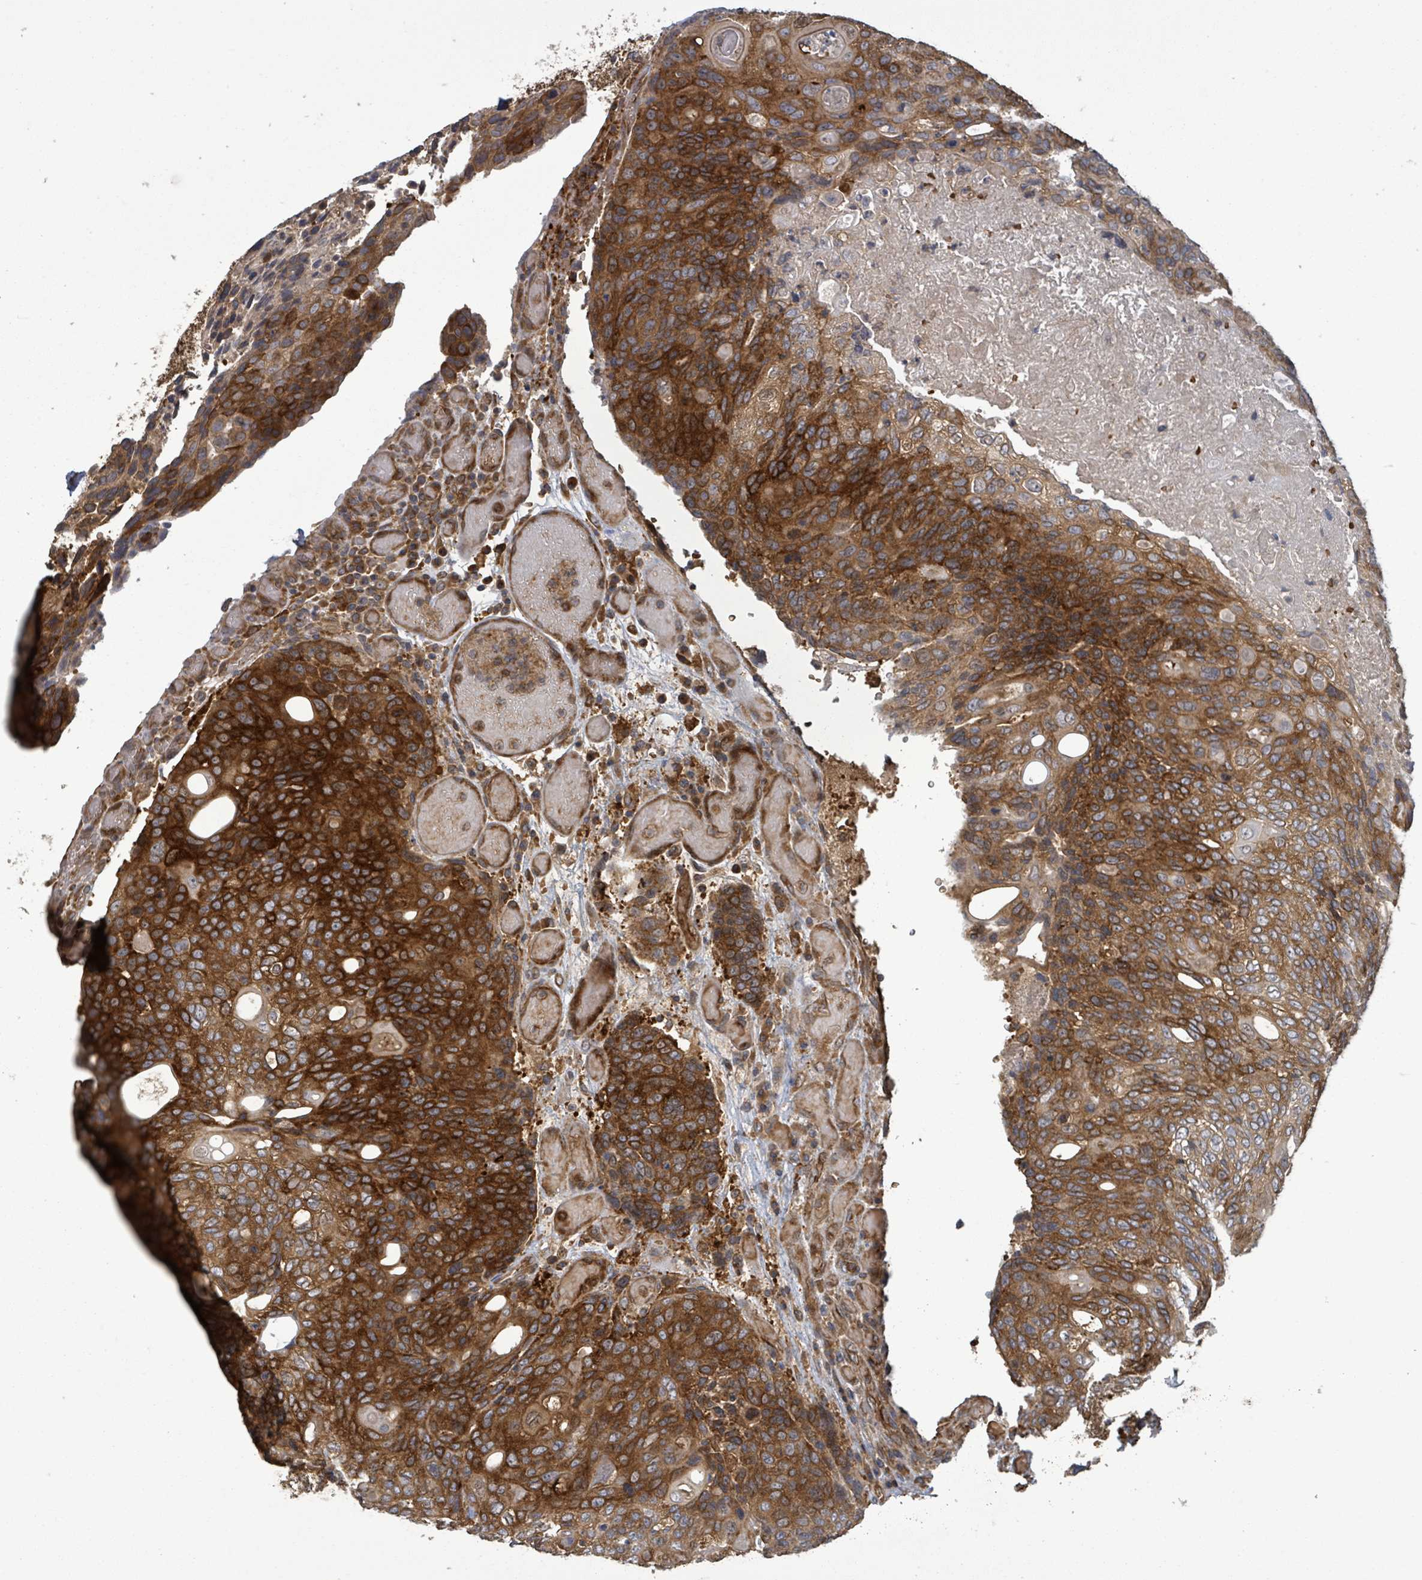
{"staining": {"intensity": "strong", "quantity": ">75%", "location": "cytoplasmic/membranous"}, "tissue": "urothelial cancer", "cell_type": "Tumor cells", "image_type": "cancer", "snomed": [{"axis": "morphology", "description": "Urothelial carcinoma, High grade"}, {"axis": "topography", "description": "Urinary bladder"}], "caption": "An immunohistochemistry micrograph of tumor tissue is shown. Protein staining in brown shows strong cytoplasmic/membranous positivity in urothelial cancer within tumor cells.", "gene": "MAP3K6", "patient": {"sex": "female", "age": 70}}